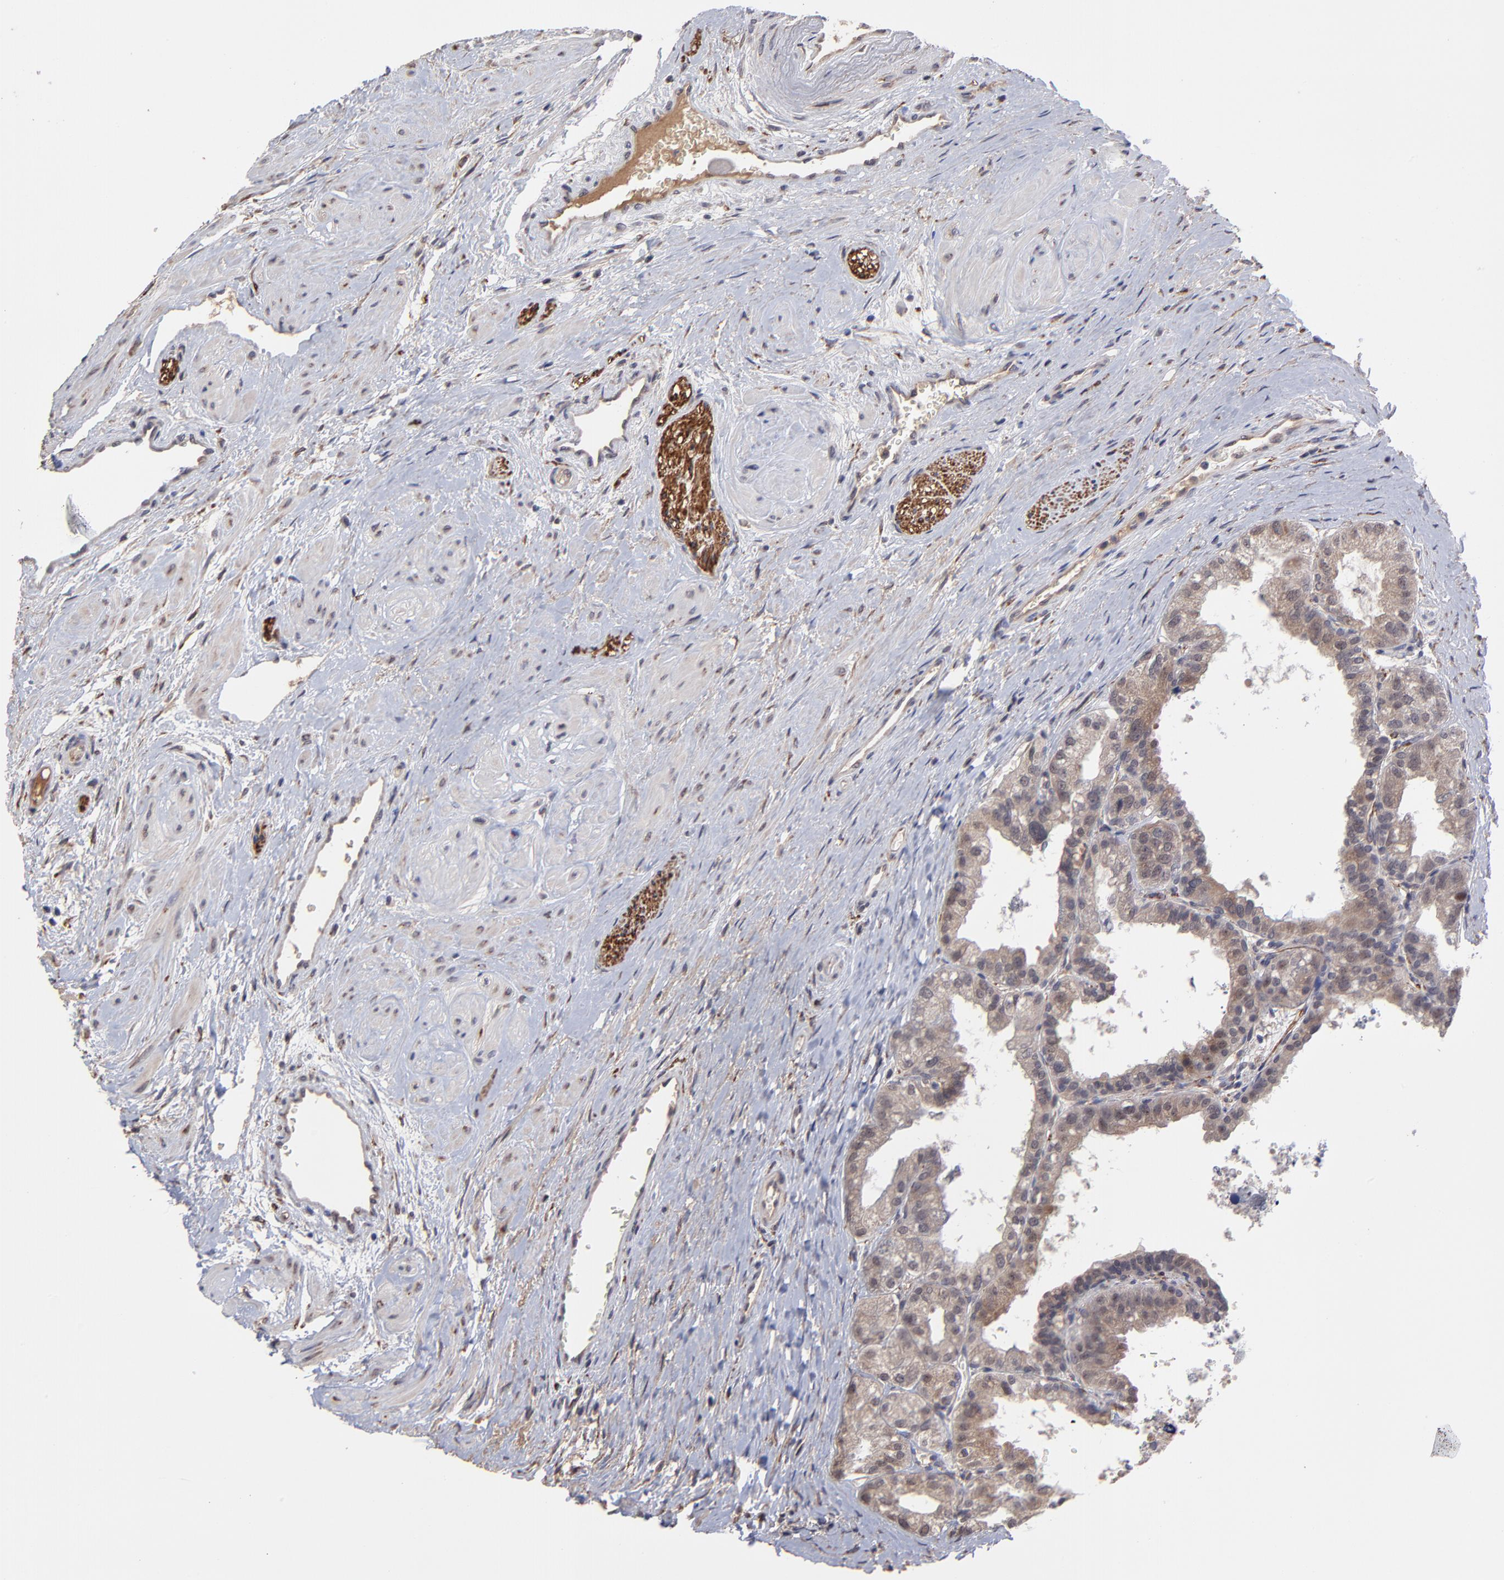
{"staining": {"intensity": "moderate", "quantity": ">75%", "location": "cytoplasmic/membranous"}, "tissue": "prostate", "cell_type": "Glandular cells", "image_type": "normal", "snomed": [{"axis": "morphology", "description": "Normal tissue, NOS"}, {"axis": "topography", "description": "Prostate"}], "caption": "Protein staining of unremarkable prostate displays moderate cytoplasmic/membranous staining in about >75% of glandular cells.", "gene": "CHL1", "patient": {"sex": "male", "age": 60}}